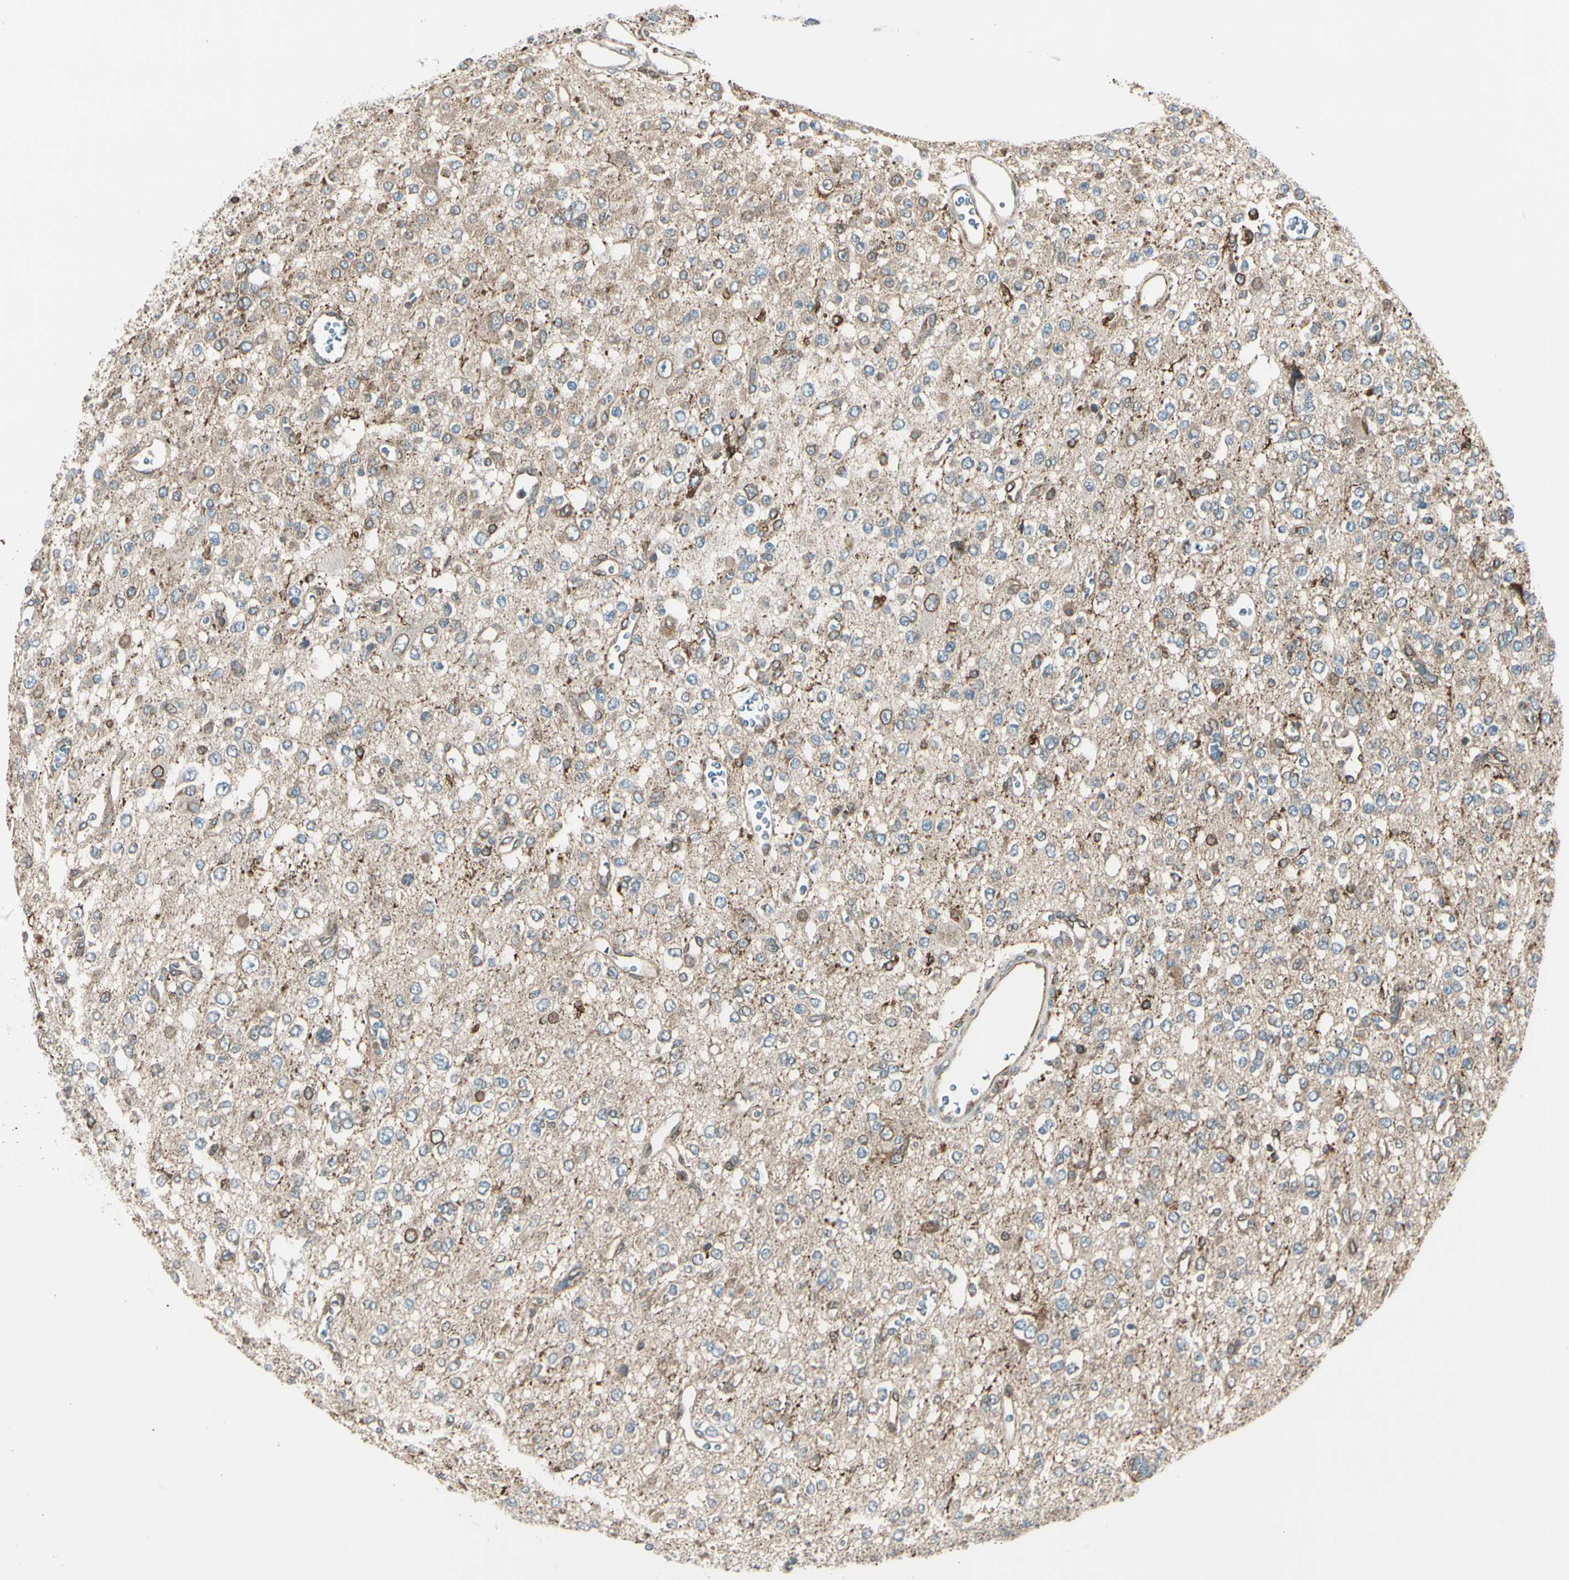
{"staining": {"intensity": "moderate", "quantity": "<25%", "location": "cytoplasmic/membranous,nuclear"}, "tissue": "glioma", "cell_type": "Tumor cells", "image_type": "cancer", "snomed": [{"axis": "morphology", "description": "Glioma, malignant, Low grade"}, {"axis": "topography", "description": "Brain"}], "caption": "Malignant glioma (low-grade) stained with DAB immunohistochemistry (IHC) reveals low levels of moderate cytoplasmic/membranous and nuclear expression in about <25% of tumor cells.", "gene": "TRIO", "patient": {"sex": "male", "age": 38}}